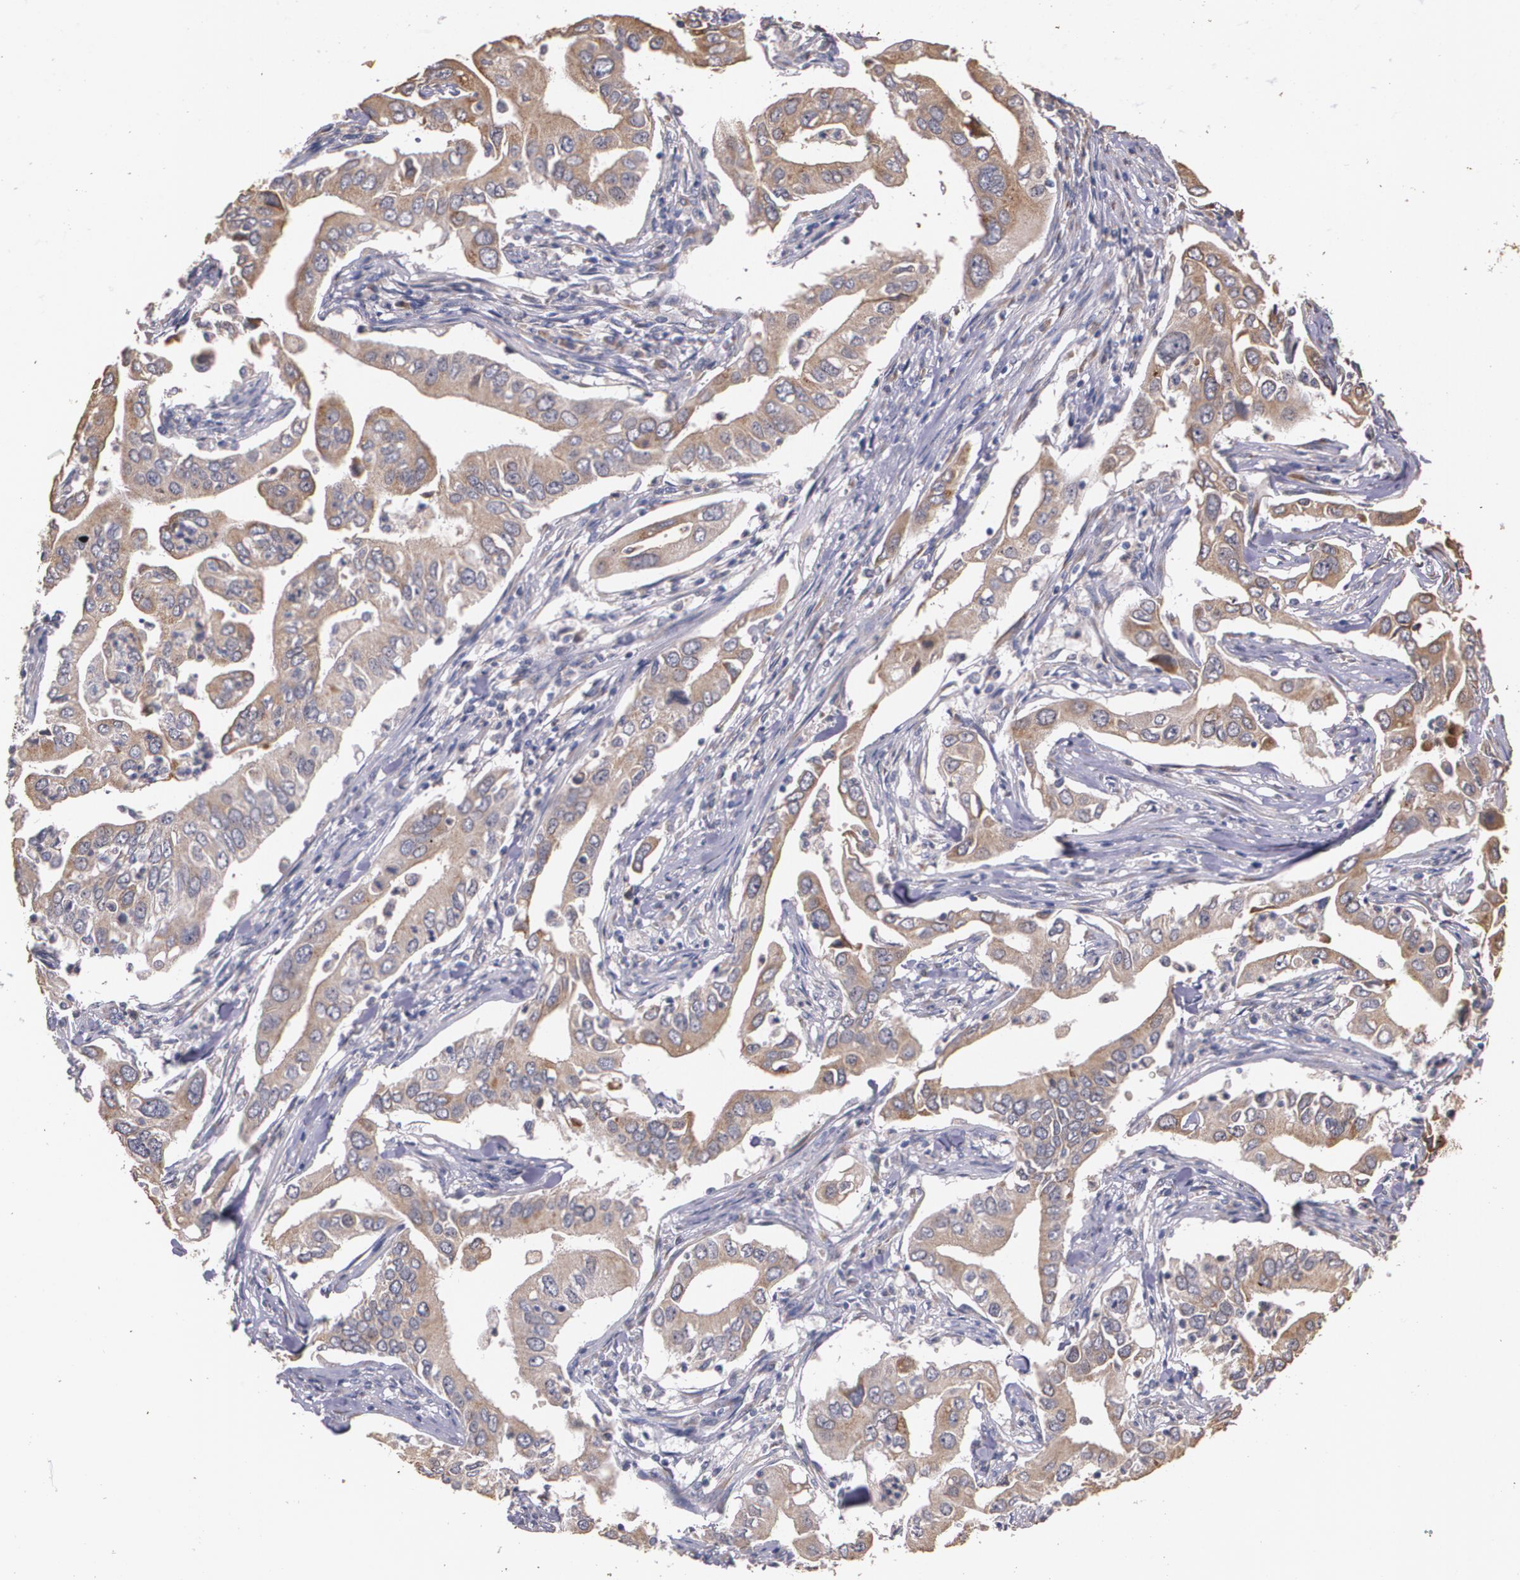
{"staining": {"intensity": "moderate", "quantity": ">75%", "location": "cytoplasmic/membranous"}, "tissue": "lung cancer", "cell_type": "Tumor cells", "image_type": "cancer", "snomed": [{"axis": "morphology", "description": "Adenocarcinoma, NOS"}, {"axis": "topography", "description": "Lung"}], "caption": "Protein analysis of adenocarcinoma (lung) tissue displays moderate cytoplasmic/membranous expression in about >75% of tumor cells. (IHC, brightfield microscopy, high magnification).", "gene": "ATF3", "patient": {"sex": "male", "age": 48}}